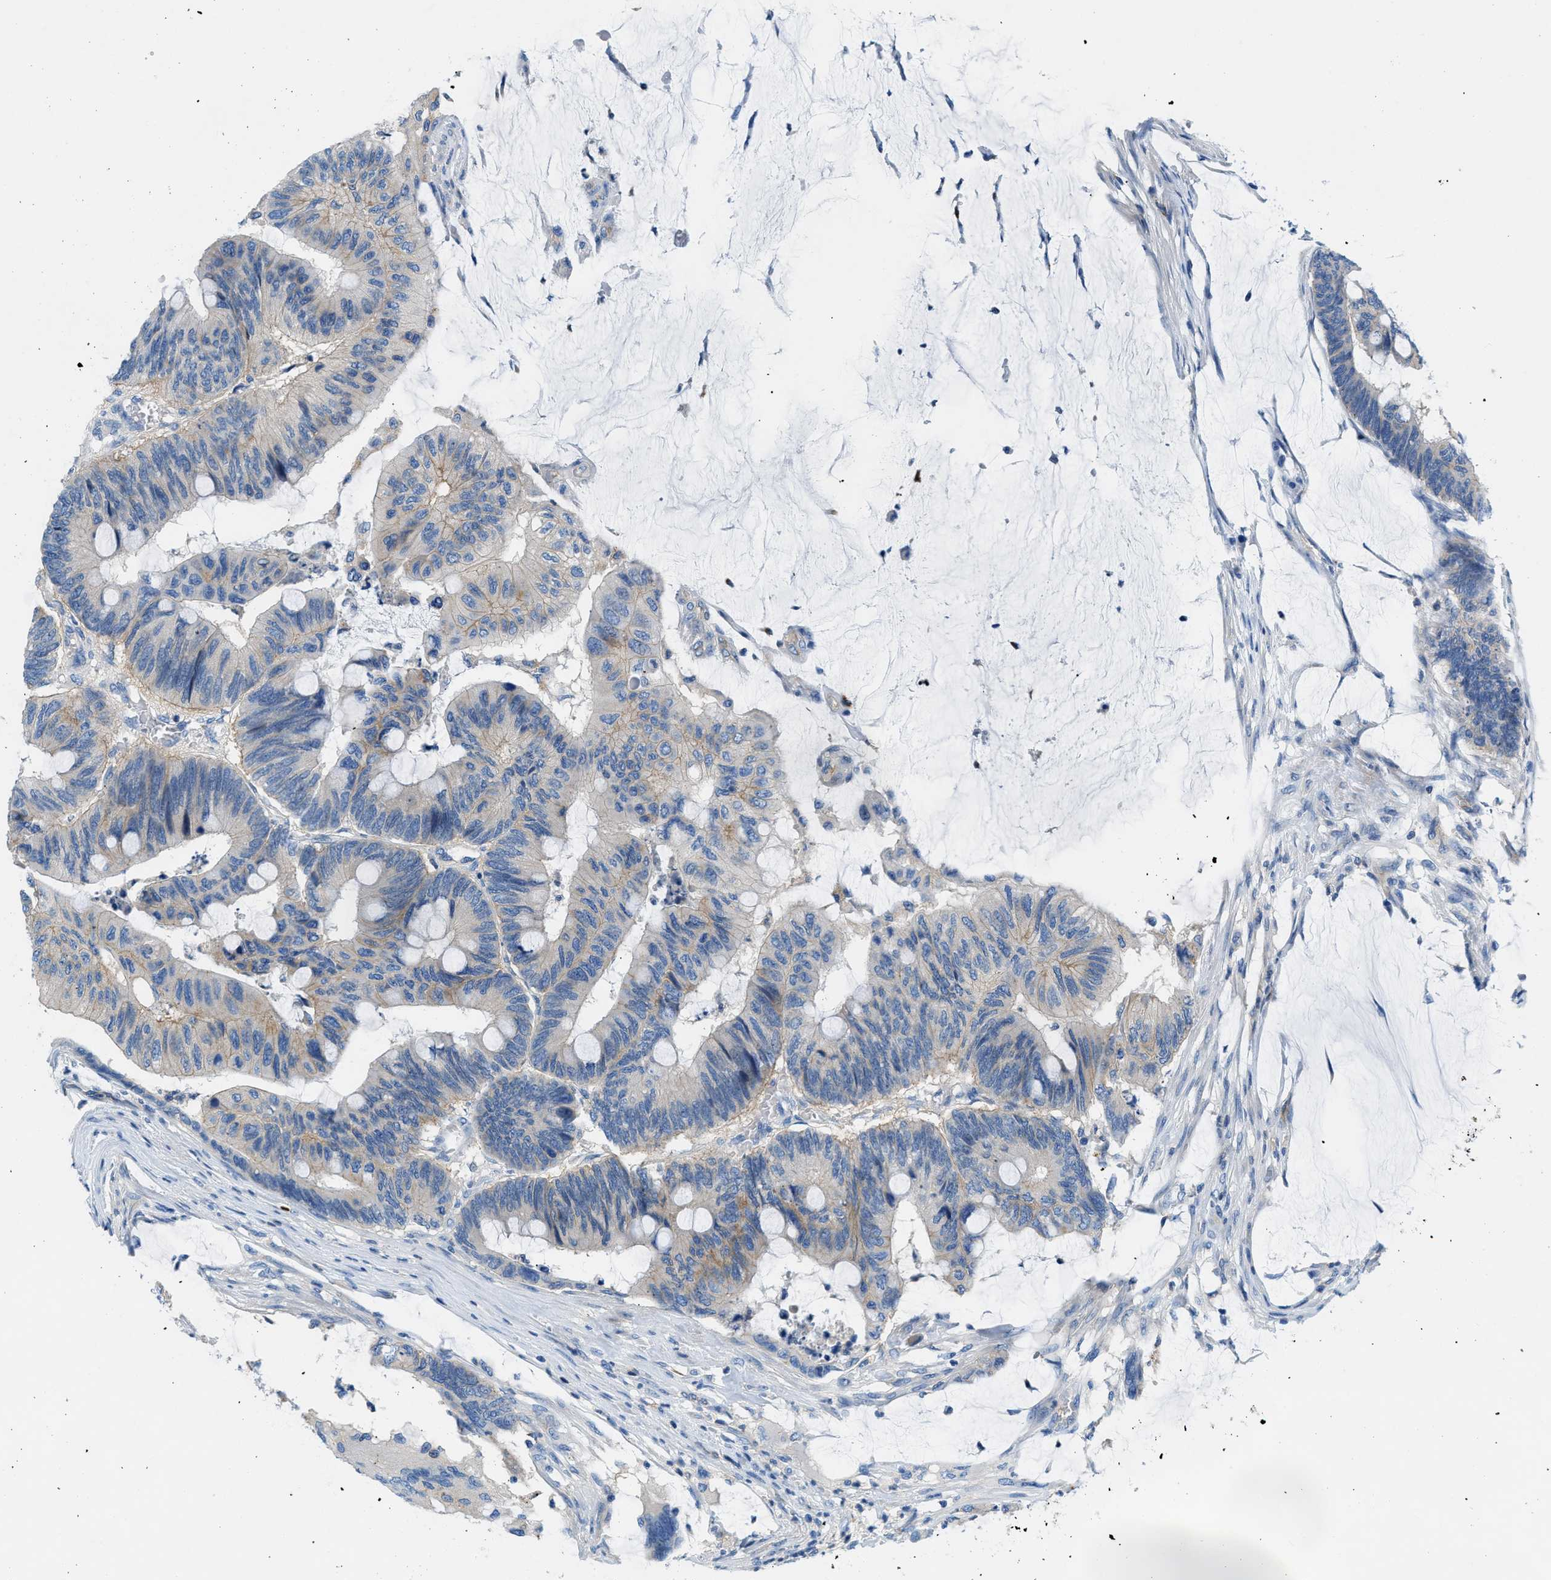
{"staining": {"intensity": "weak", "quantity": "25%-75%", "location": "cytoplasmic/membranous"}, "tissue": "colorectal cancer", "cell_type": "Tumor cells", "image_type": "cancer", "snomed": [{"axis": "morphology", "description": "Normal tissue, NOS"}, {"axis": "morphology", "description": "Adenocarcinoma, NOS"}, {"axis": "topography", "description": "Rectum"}], "caption": "Weak cytoplasmic/membranous staining for a protein is seen in approximately 25%-75% of tumor cells of colorectal cancer using immunohistochemistry (IHC).", "gene": "ORAI1", "patient": {"sex": "male", "age": 92}}